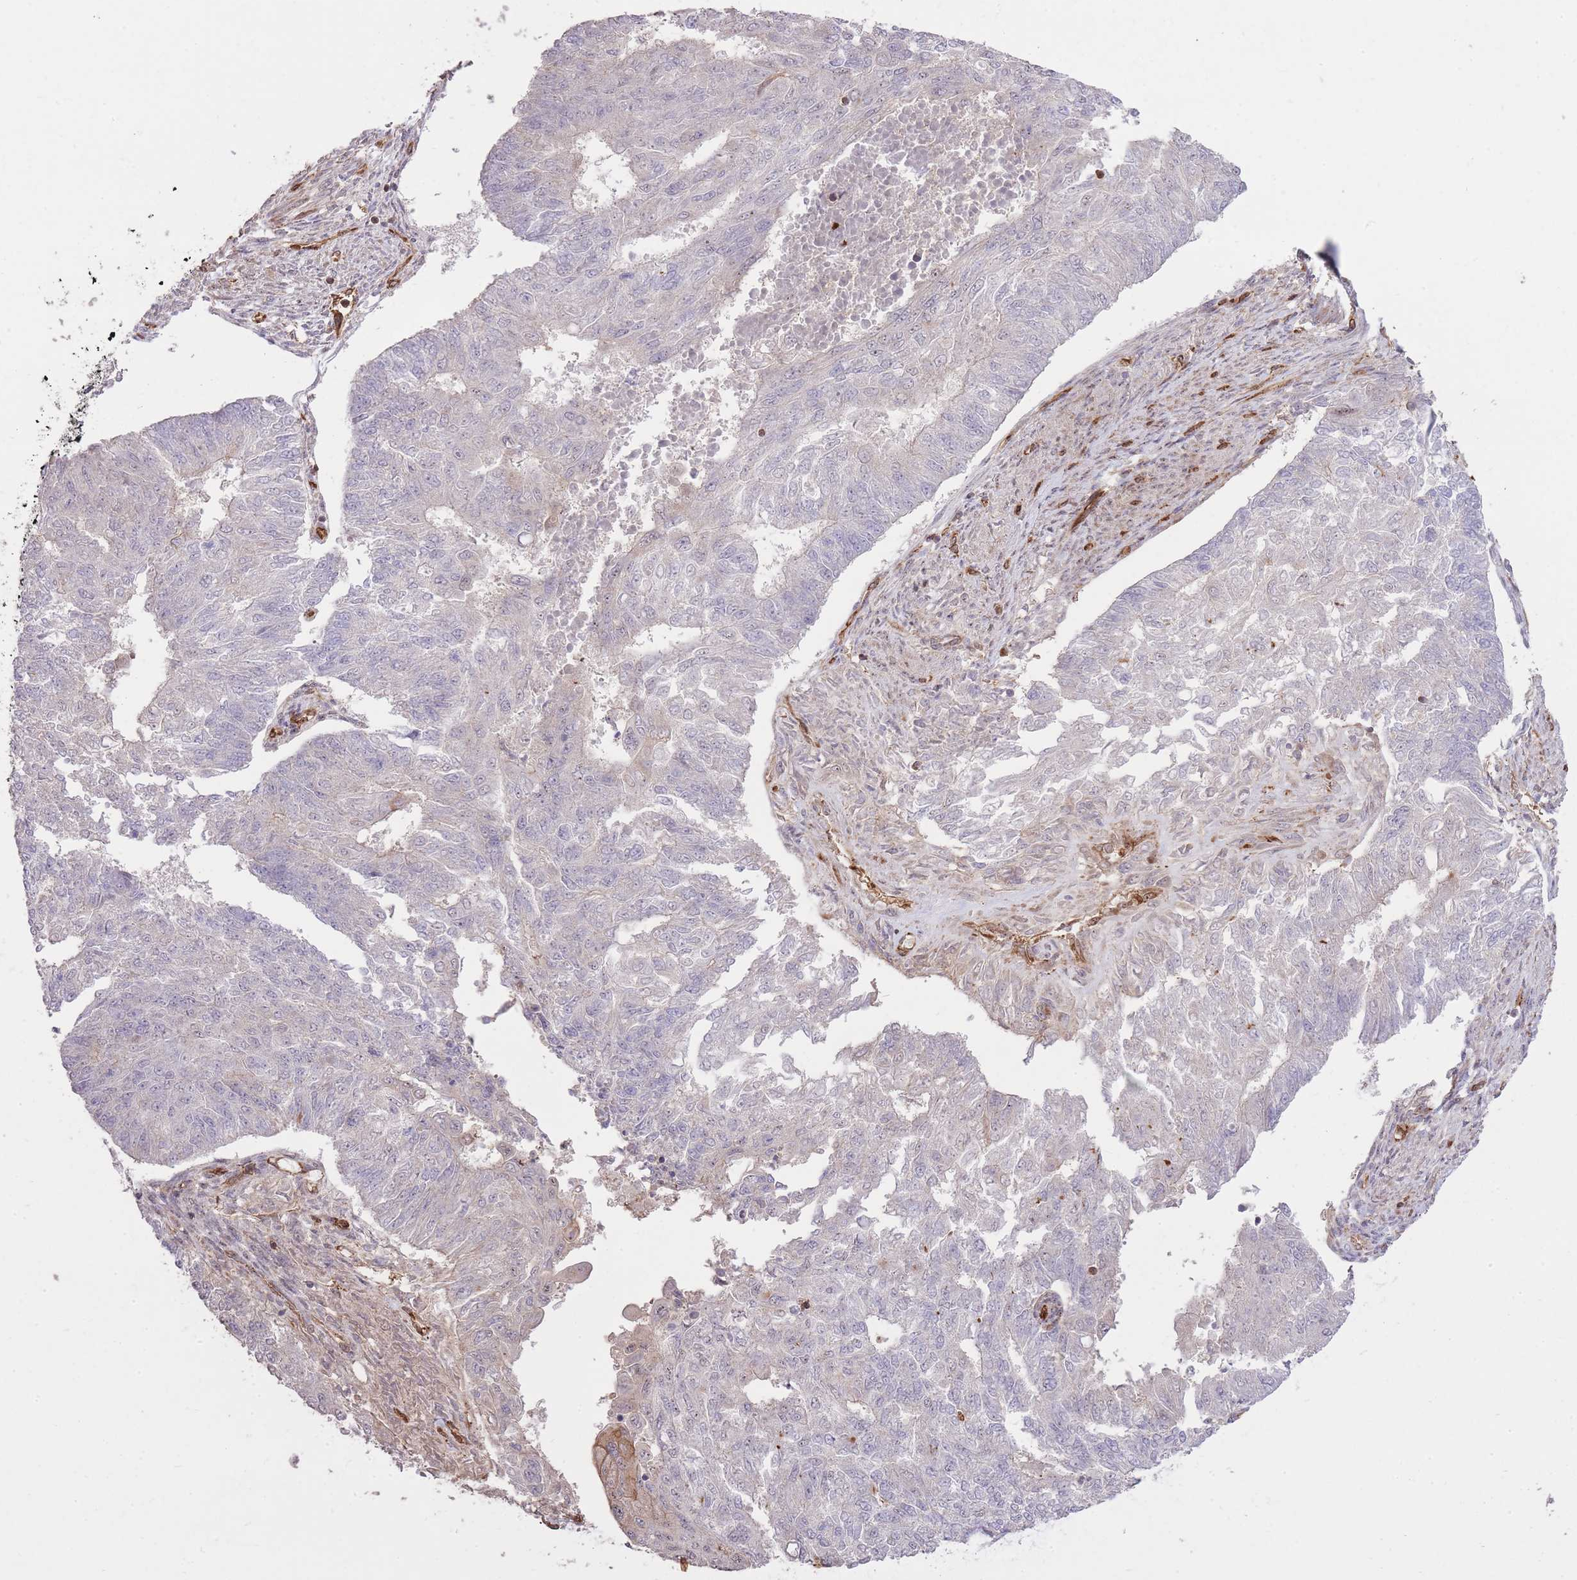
{"staining": {"intensity": "moderate", "quantity": "<25%", "location": "cytoplasmic/membranous"}, "tissue": "endometrial cancer", "cell_type": "Tumor cells", "image_type": "cancer", "snomed": [{"axis": "morphology", "description": "Adenocarcinoma, NOS"}, {"axis": "topography", "description": "Endometrium"}], "caption": "A low amount of moderate cytoplasmic/membranous expression is appreciated in about <25% of tumor cells in adenocarcinoma (endometrial) tissue. (DAB = brown stain, brightfield microscopy at high magnification).", "gene": "PLD1", "patient": {"sex": "female", "age": 32}}